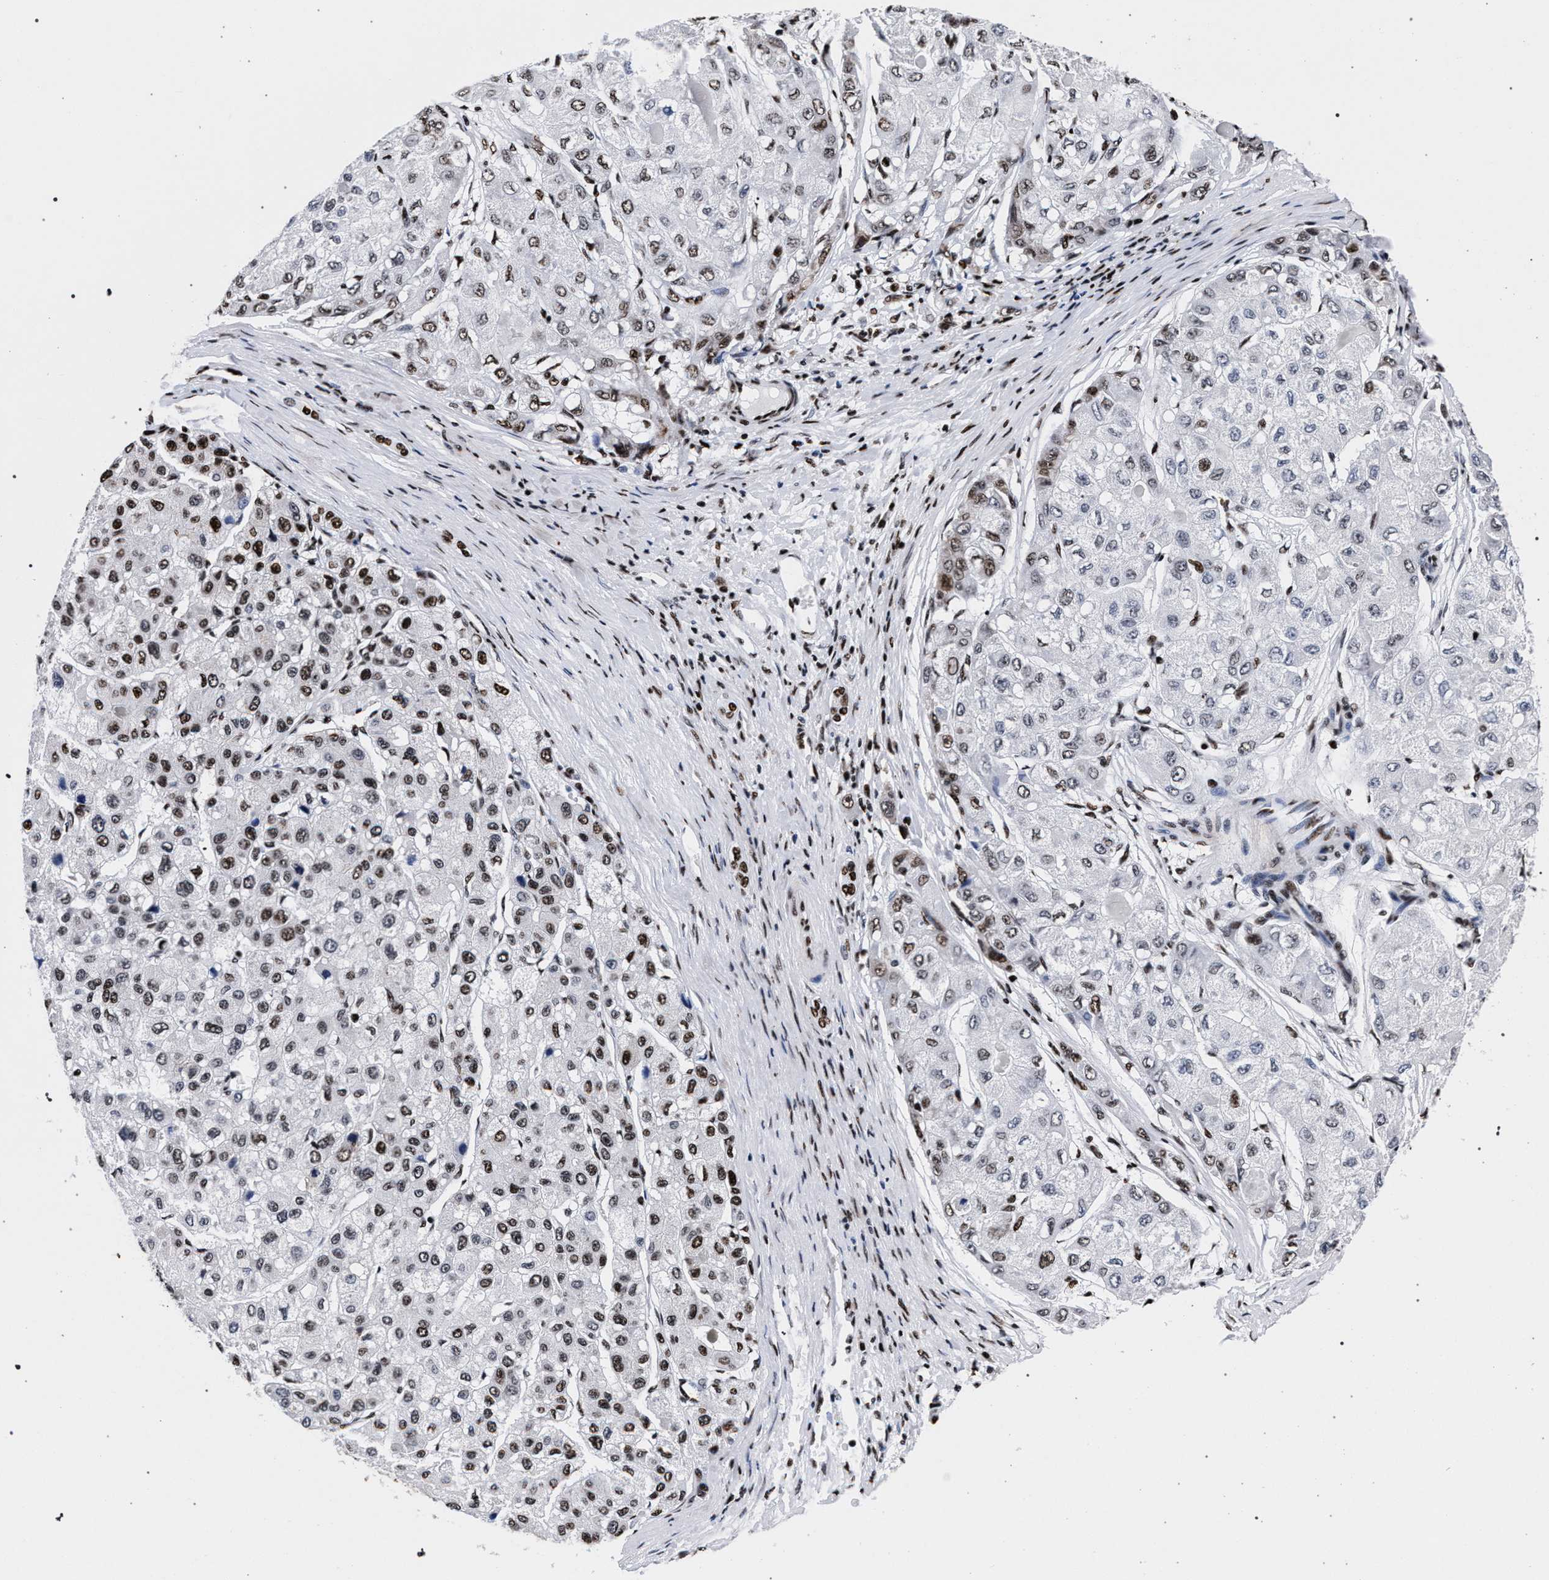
{"staining": {"intensity": "moderate", "quantity": "<25%", "location": "nuclear"}, "tissue": "liver cancer", "cell_type": "Tumor cells", "image_type": "cancer", "snomed": [{"axis": "morphology", "description": "Carcinoma, Hepatocellular, NOS"}, {"axis": "topography", "description": "Liver"}], "caption": "Immunohistochemistry staining of liver cancer, which exhibits low levels of moderate nuclear expression in approximately <25% of tumor cells indicating moderate nuclear protein expression. The staining was performed using DAB (brown) for protein detection and nuclei were counterstained in hematoxylin (blue).", "gene": "HNRNPA1", "patient": {"sex": "male", "age": 80}}